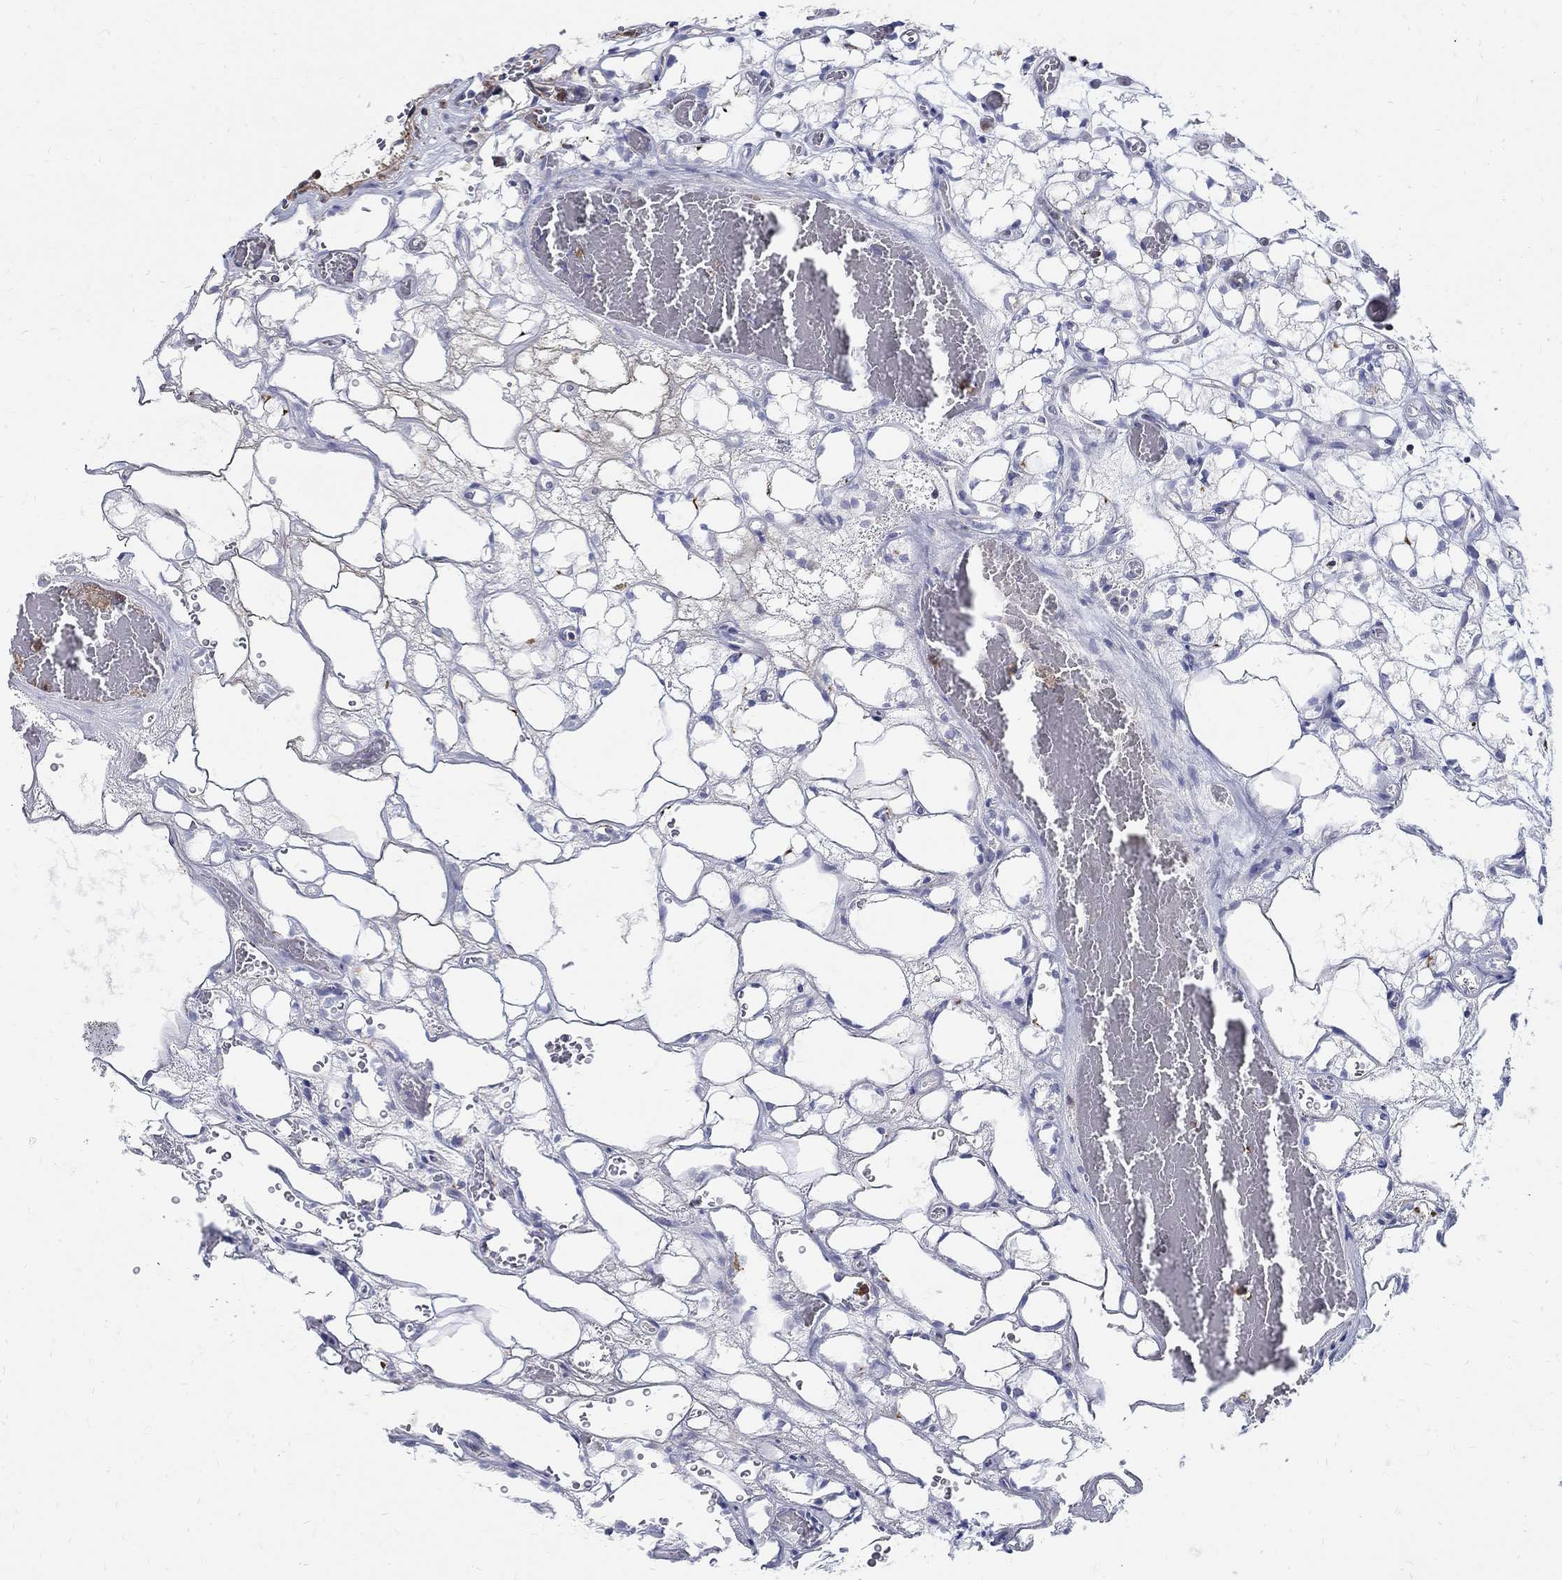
{"staining": {"intensity": "negative", "quantity": "none", "location": "none"}, "tissue": "renal cancer", "cell_type": "Tumor cells", "image_type": "cancer", "snomed": [{"axis": "morphology", "description": "Adenocarcinoma, NOS"}, {"axis": "topography", "description": "Kidney"}], "caption": "DAB (3,3'-diaminobenzidine) immunohistochemical staining of human renal adenocarcinoma displays no significant expression in tumor cells.", "gene": "AGAP2", "patient": {"sex": "female", "age": 69}}